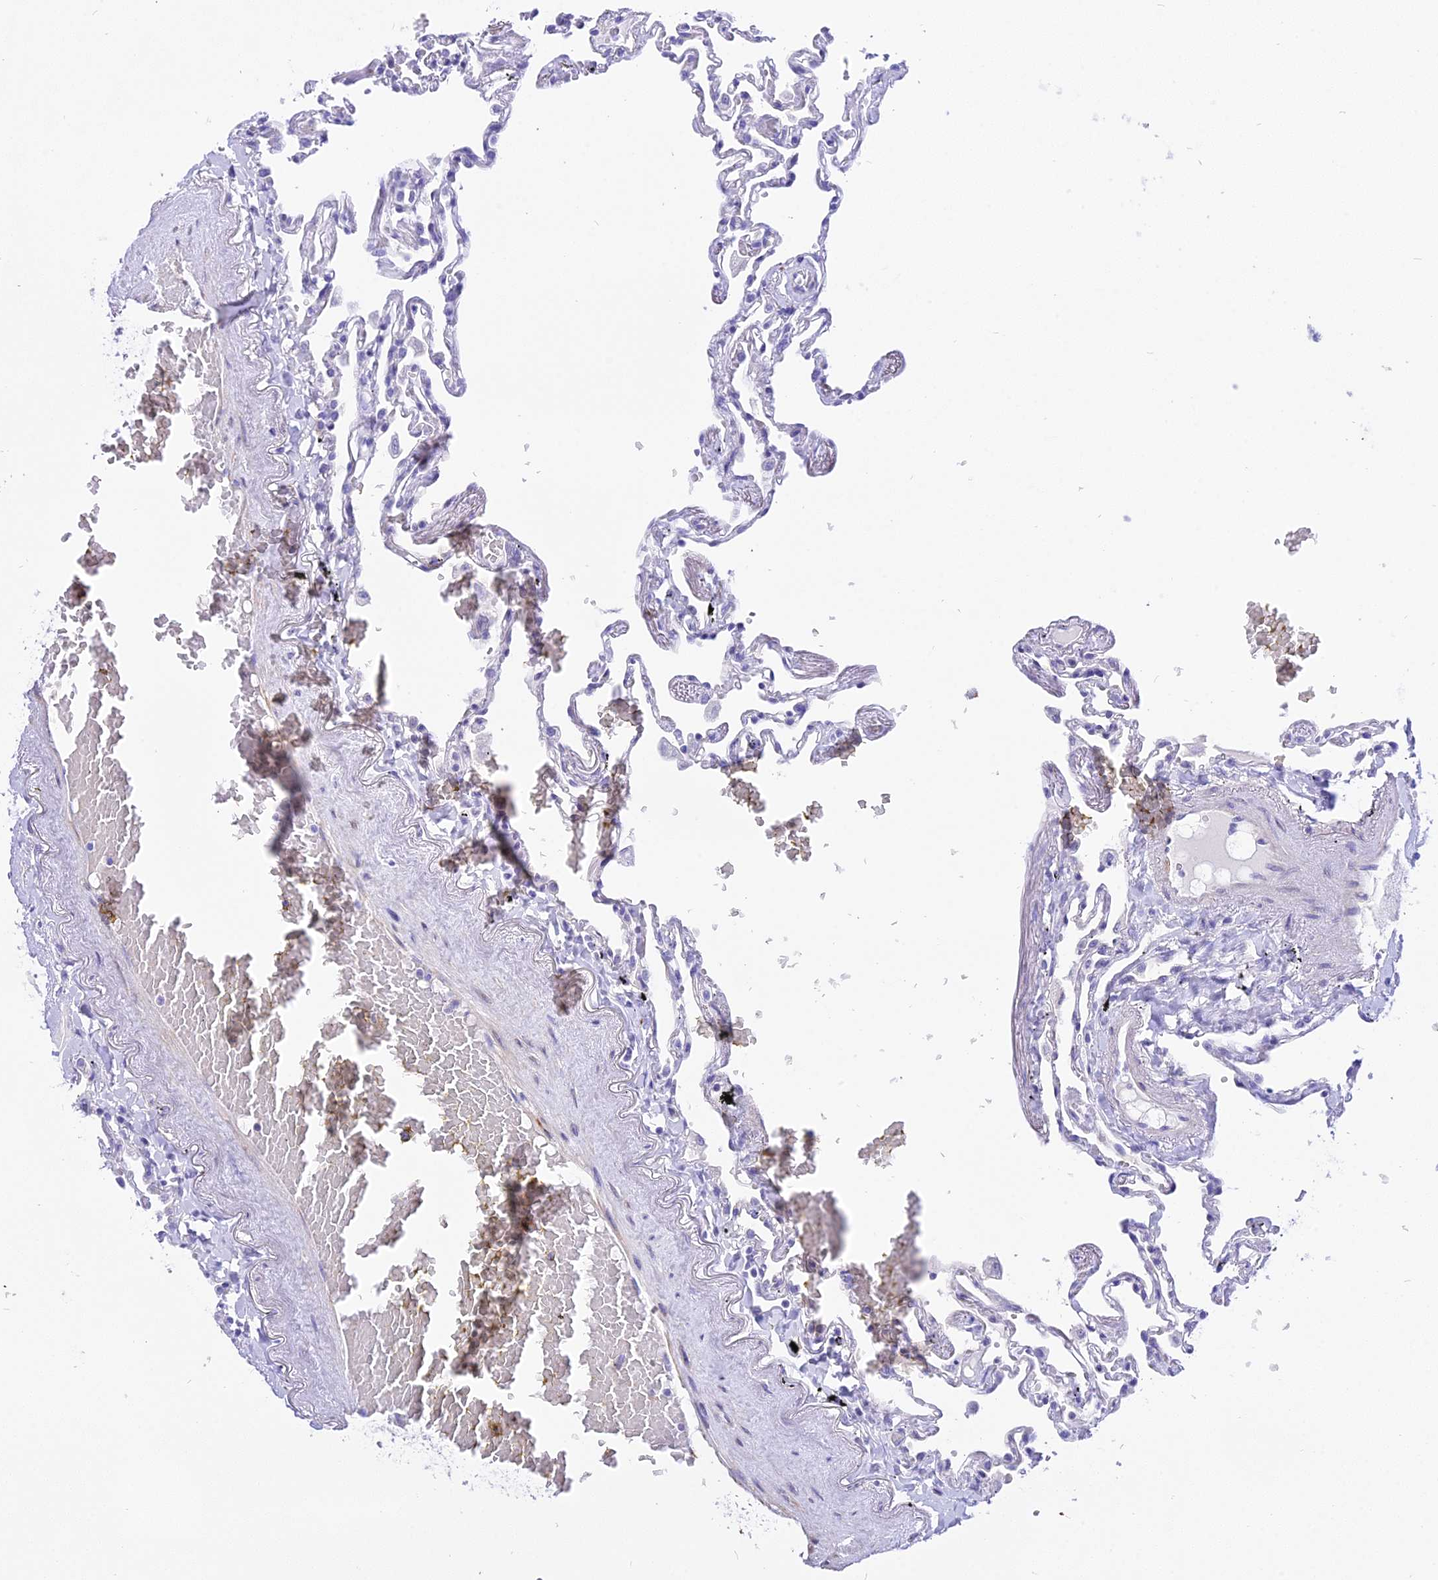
{"staining": {"intensity": "negative", "quantity": "none", "location": "none"}, "tissue": "lung", "cell_type": "Alveolar cells", "image_type": "normal", "snomed": [{"axis": "morphology", "description": "Normal tissue, NOS"}, {"axis": "topography", "description": "Lung"}], "caption": "DAB (3,3'-diaminobenzidine) immunohistochemical staining of unremarkable human lung demonstrates no significant expression in alveolar cells.", "gene": "DEFB107A", "patient": {"sex": "female", "age": 67}}